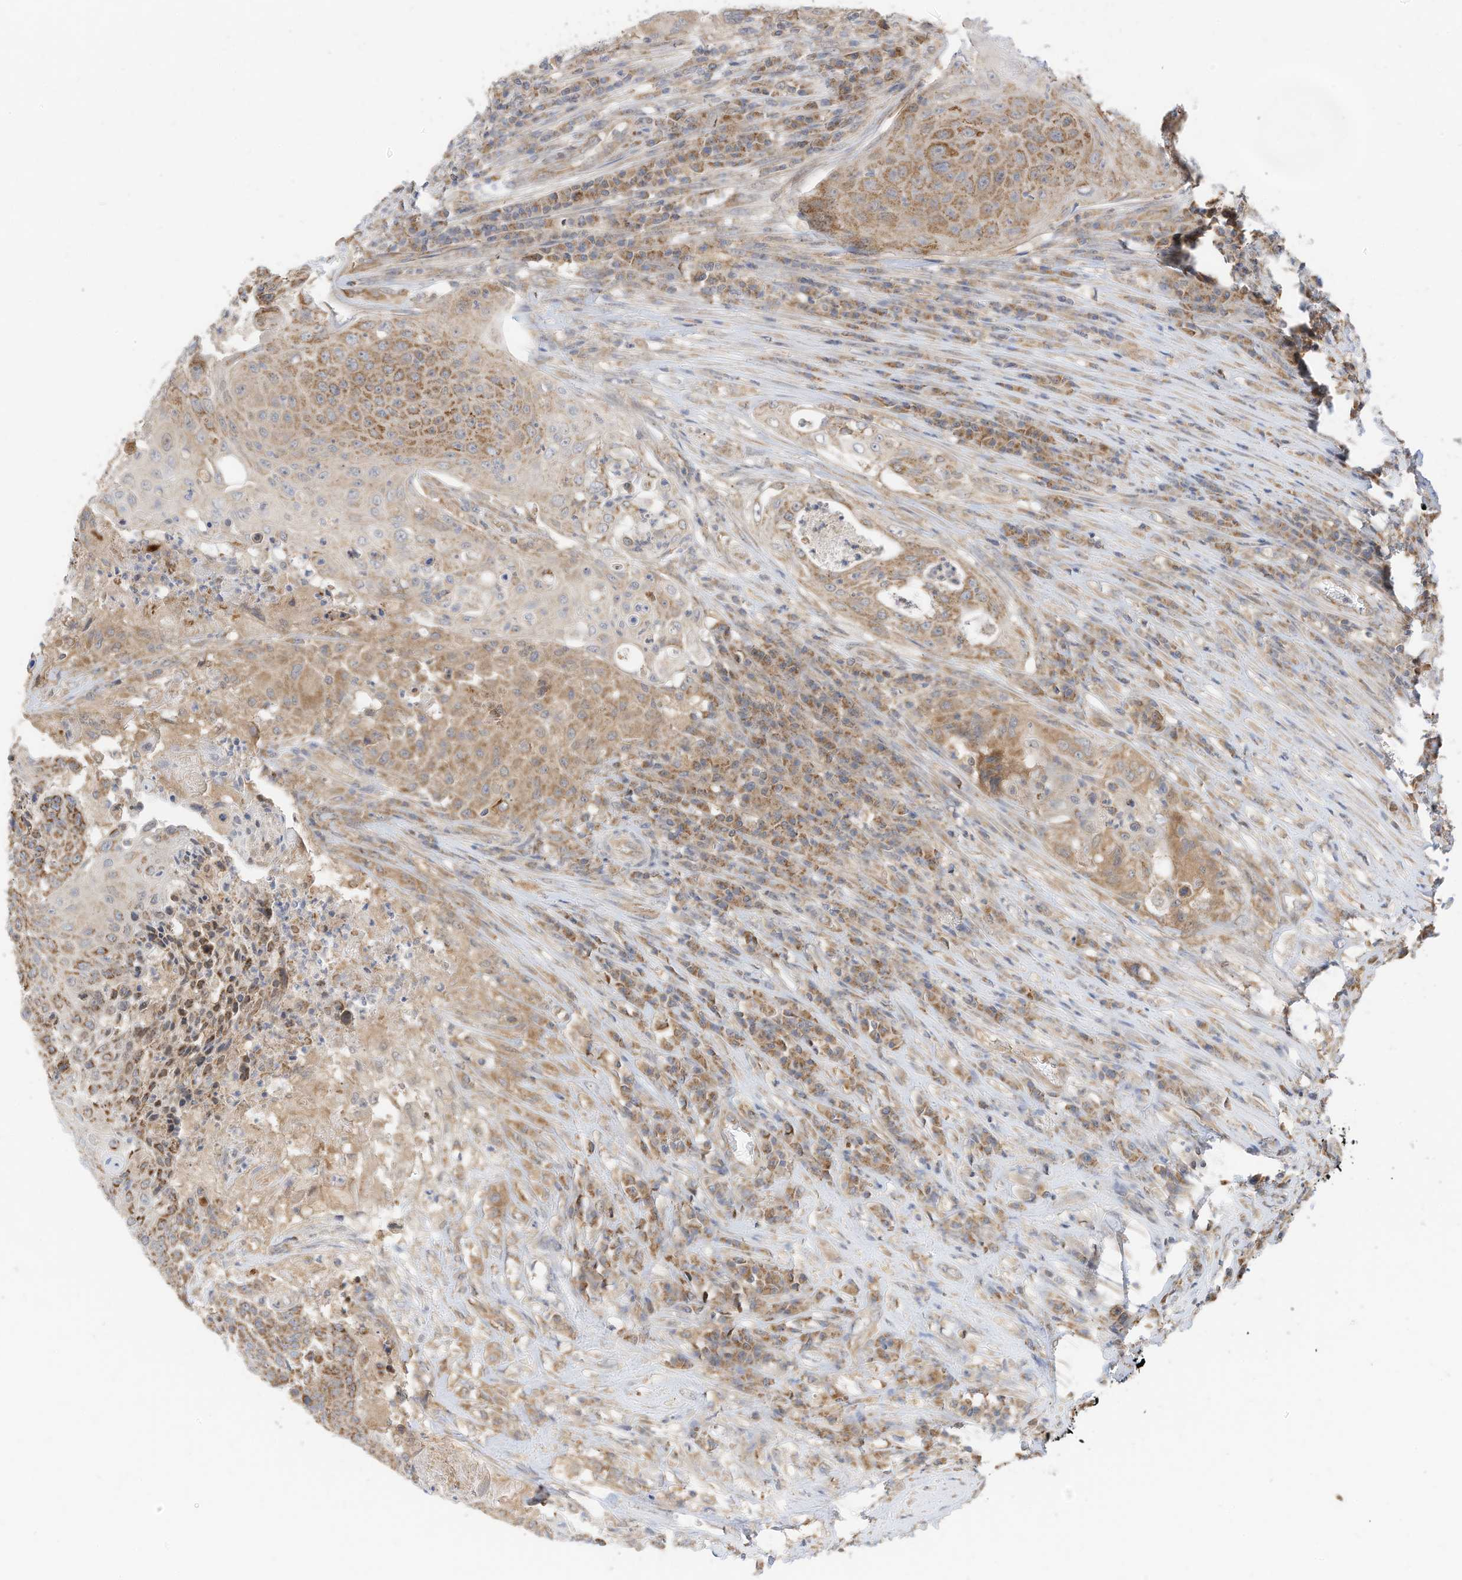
{"staining": {"intensity": "moderate", "quantity": ">75%", "location": "cytoplasmic/membranous"}, "tissue": "urothelial cancer", "cell_type": "Tumor cells", "image_type": "cancer", "snomed": [{"axis": "morphology", "description": "Urothelial carcinoma, High grade"}, {"axis": "topography", "description": "Urinary bladder"}], "caption": "A brown stain highlights moderate cytoplasmic/membranous positivity of a protein in urothelial cancer tumor cells.", "gene": "METTL6", "patient": {"sex": "female", "age": 63}}